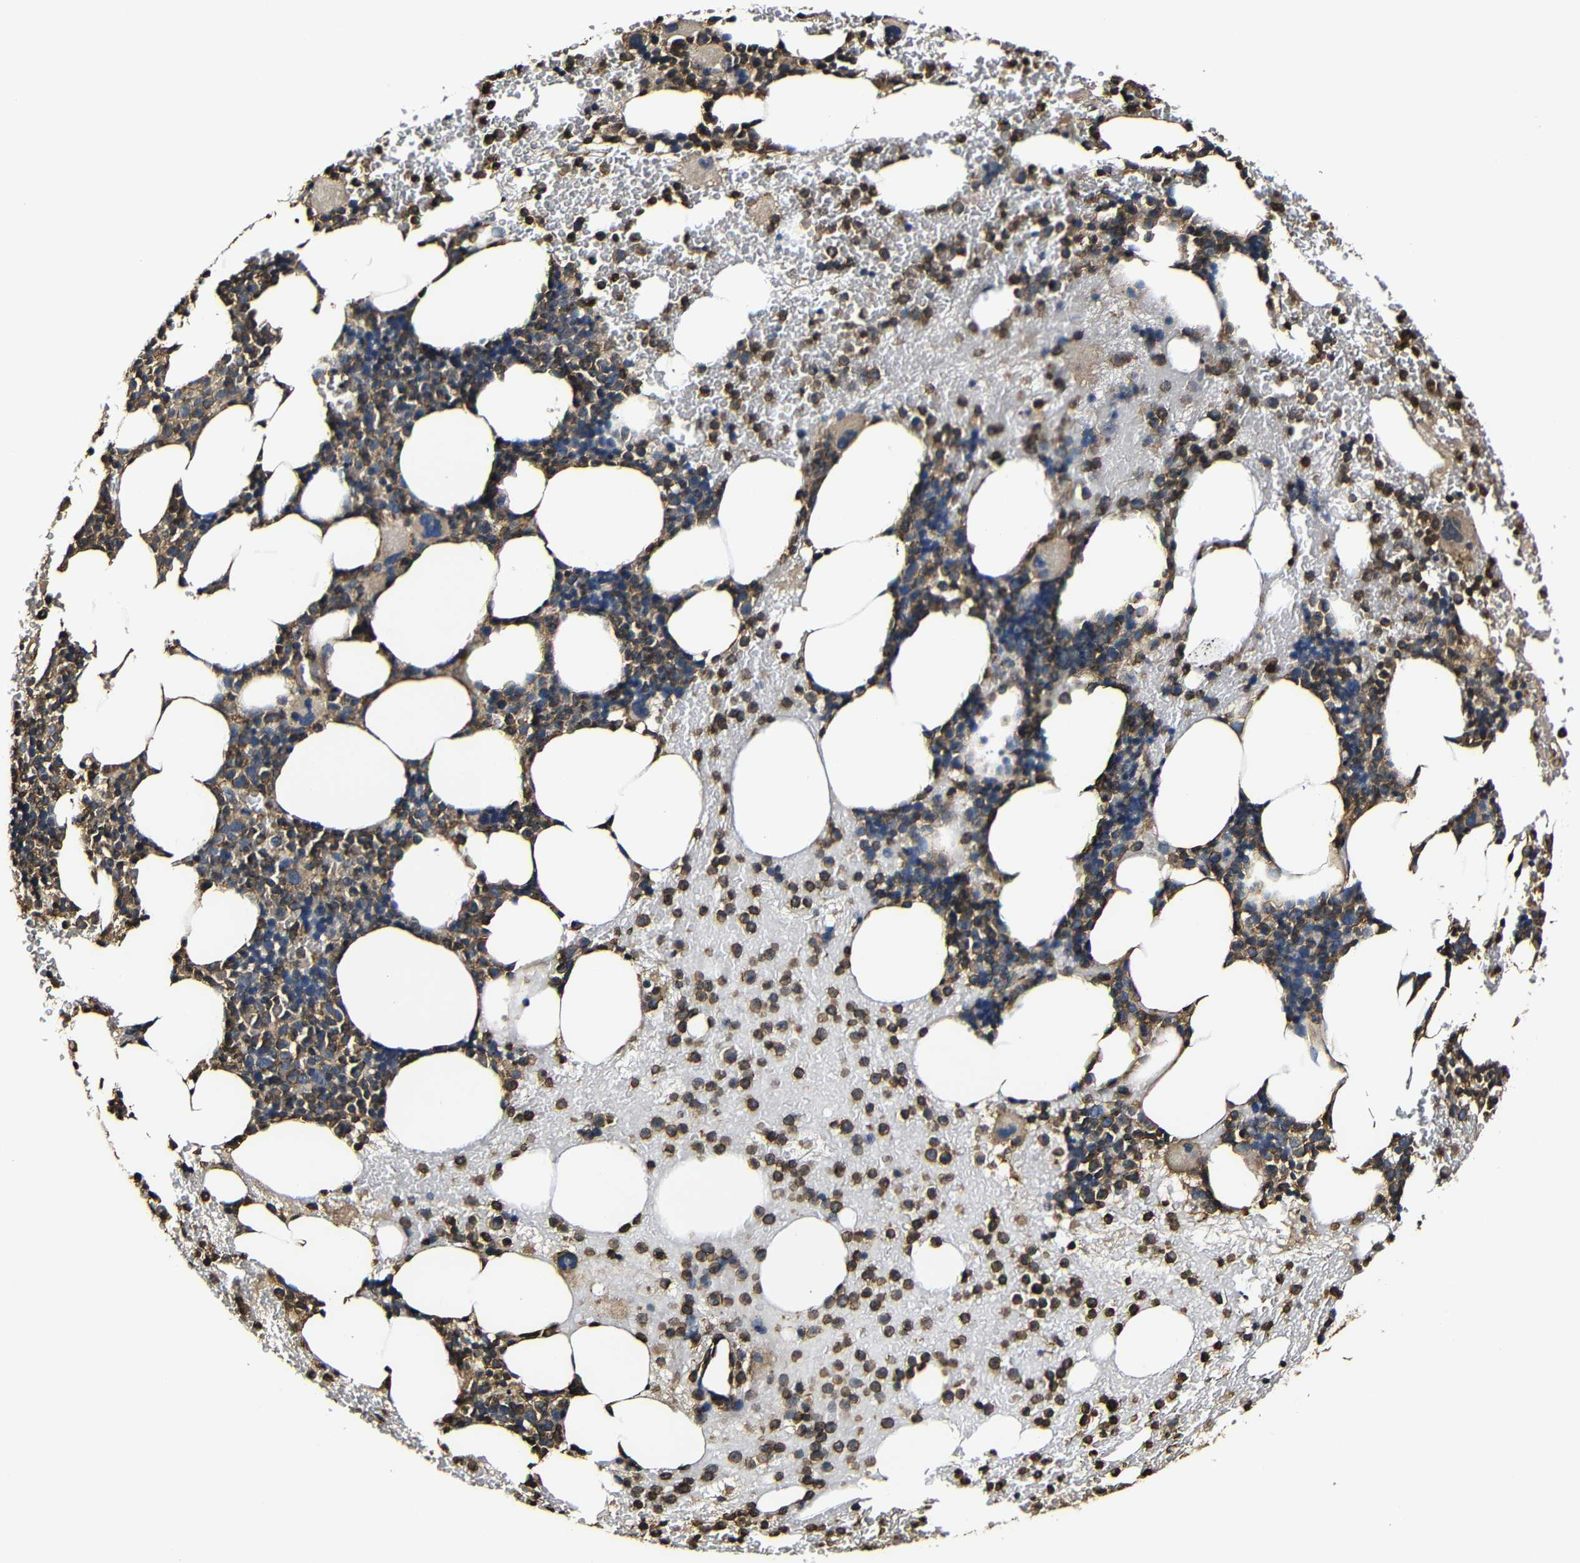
{"staining": {"intensity": "moderate", "quantity": ">75%", "location": "cytoplasmic/membranous"}, "tissue": "bone marrow", "cell_type": "Hematopoietic cells", "image_type": "normal", "snomed": [{"axis": "morphology", "description": "Normal tissue, NOS"}, {"axis": "morphology", "description": "Inflammation, NOS"}, {"axis": "topography", "description": "Bone marrow"}], "caption": "Moderate cytoplasmic/membranous positivity for a protein is seen in approximately >75% of hematopoietic cells of benign bone marrow using IHC.", "gene": "MSN", "patient": {"sex": "female", "age": 76}}